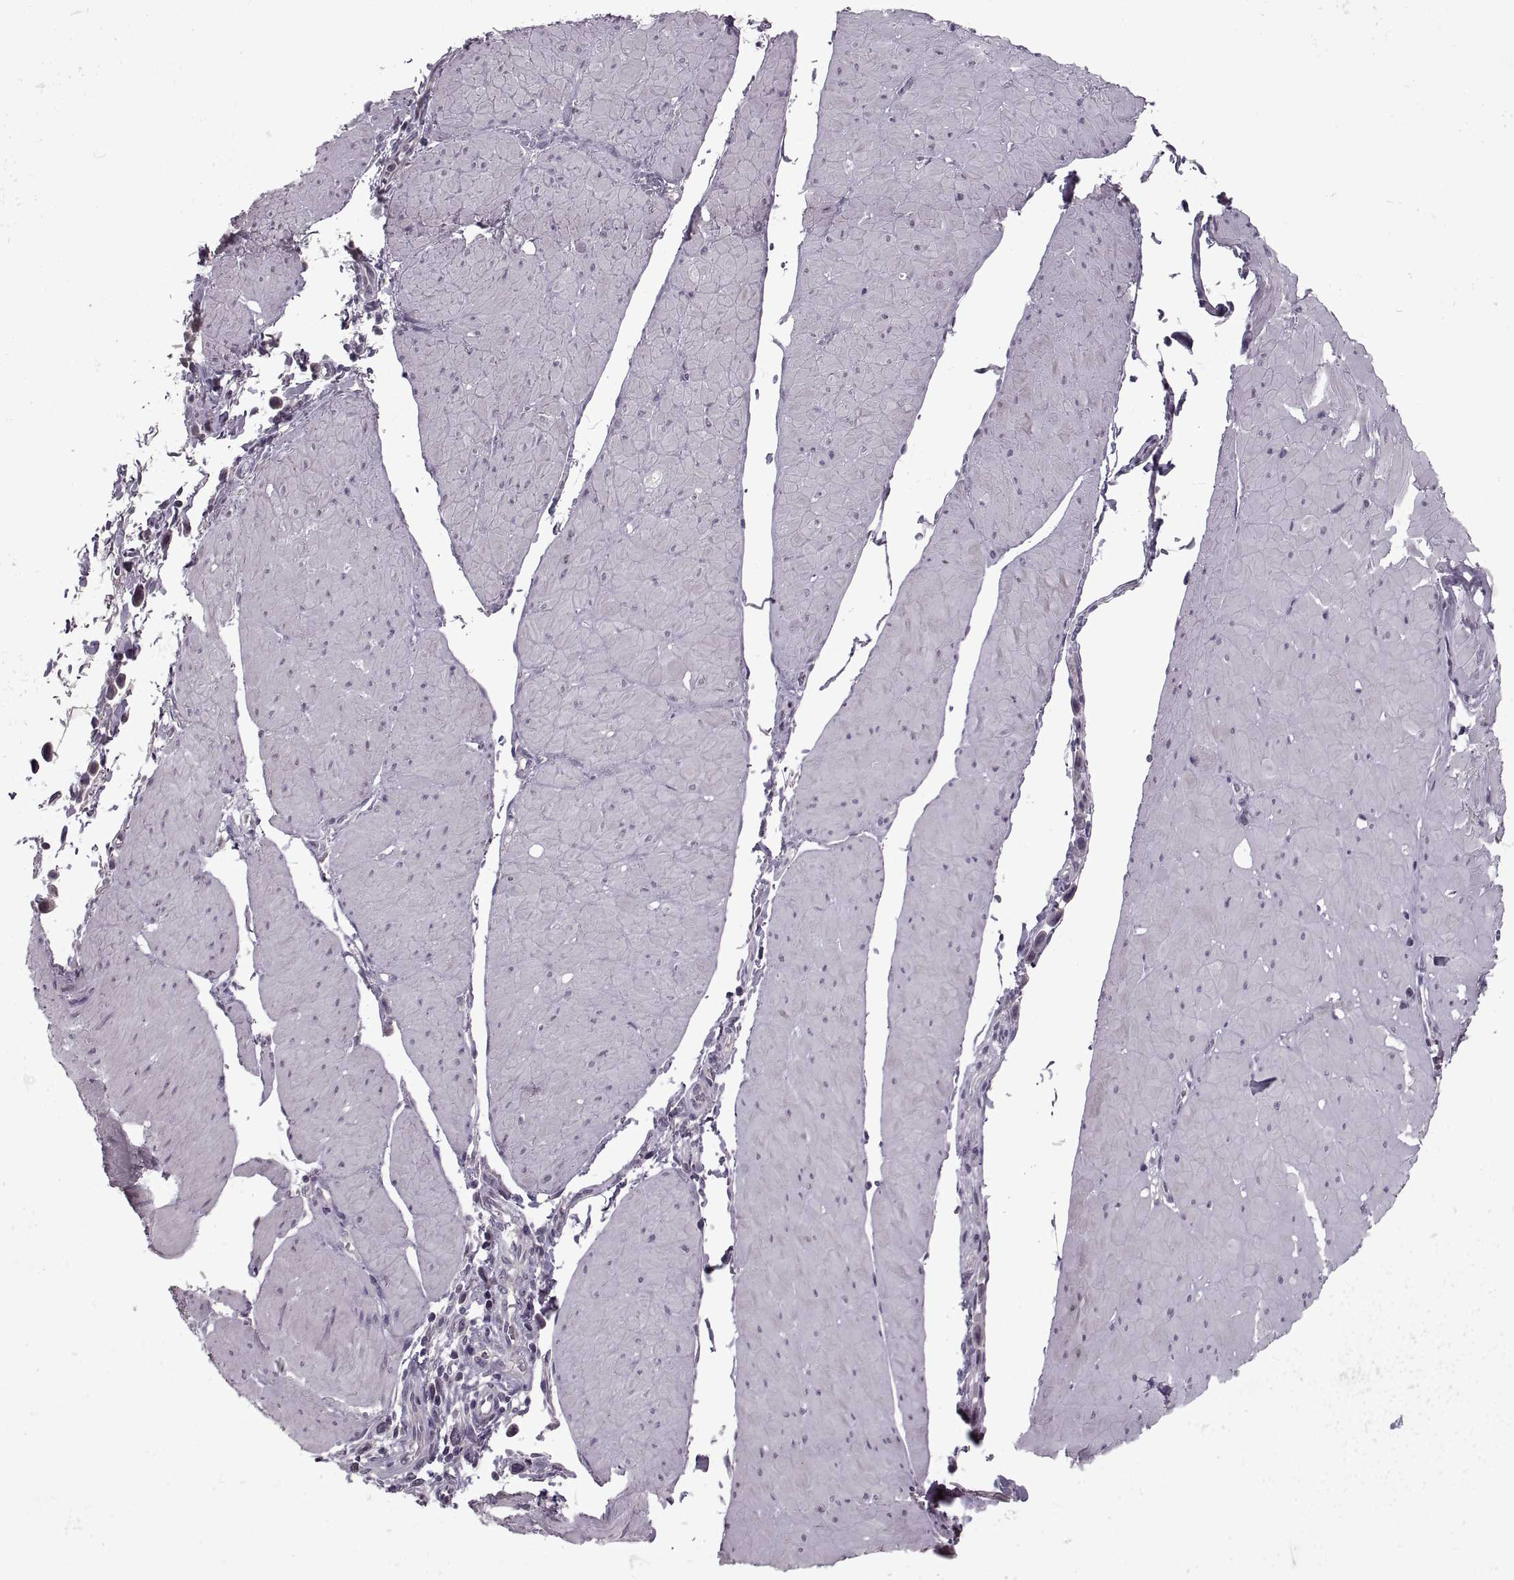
{"staining": {"intensity": "negative", "quantity": "none", "location": "none"}, "tissue": "stomach cancer", "cell_type": "Tumor cells", "image_type": "cancer", "snomed": [{"axis": "morphology", "description": "Adenocarcinoma, NOS"}, {"axis": "topography", "description": "Stomach"}], "caption": "This is an immunohistochemistry (IHC) micrograph of human stomach adenocarcinoma. There is no staining in tumor cells.", "gene": "MGAT4D", "patient": {"sex": "male", "age": 47}}